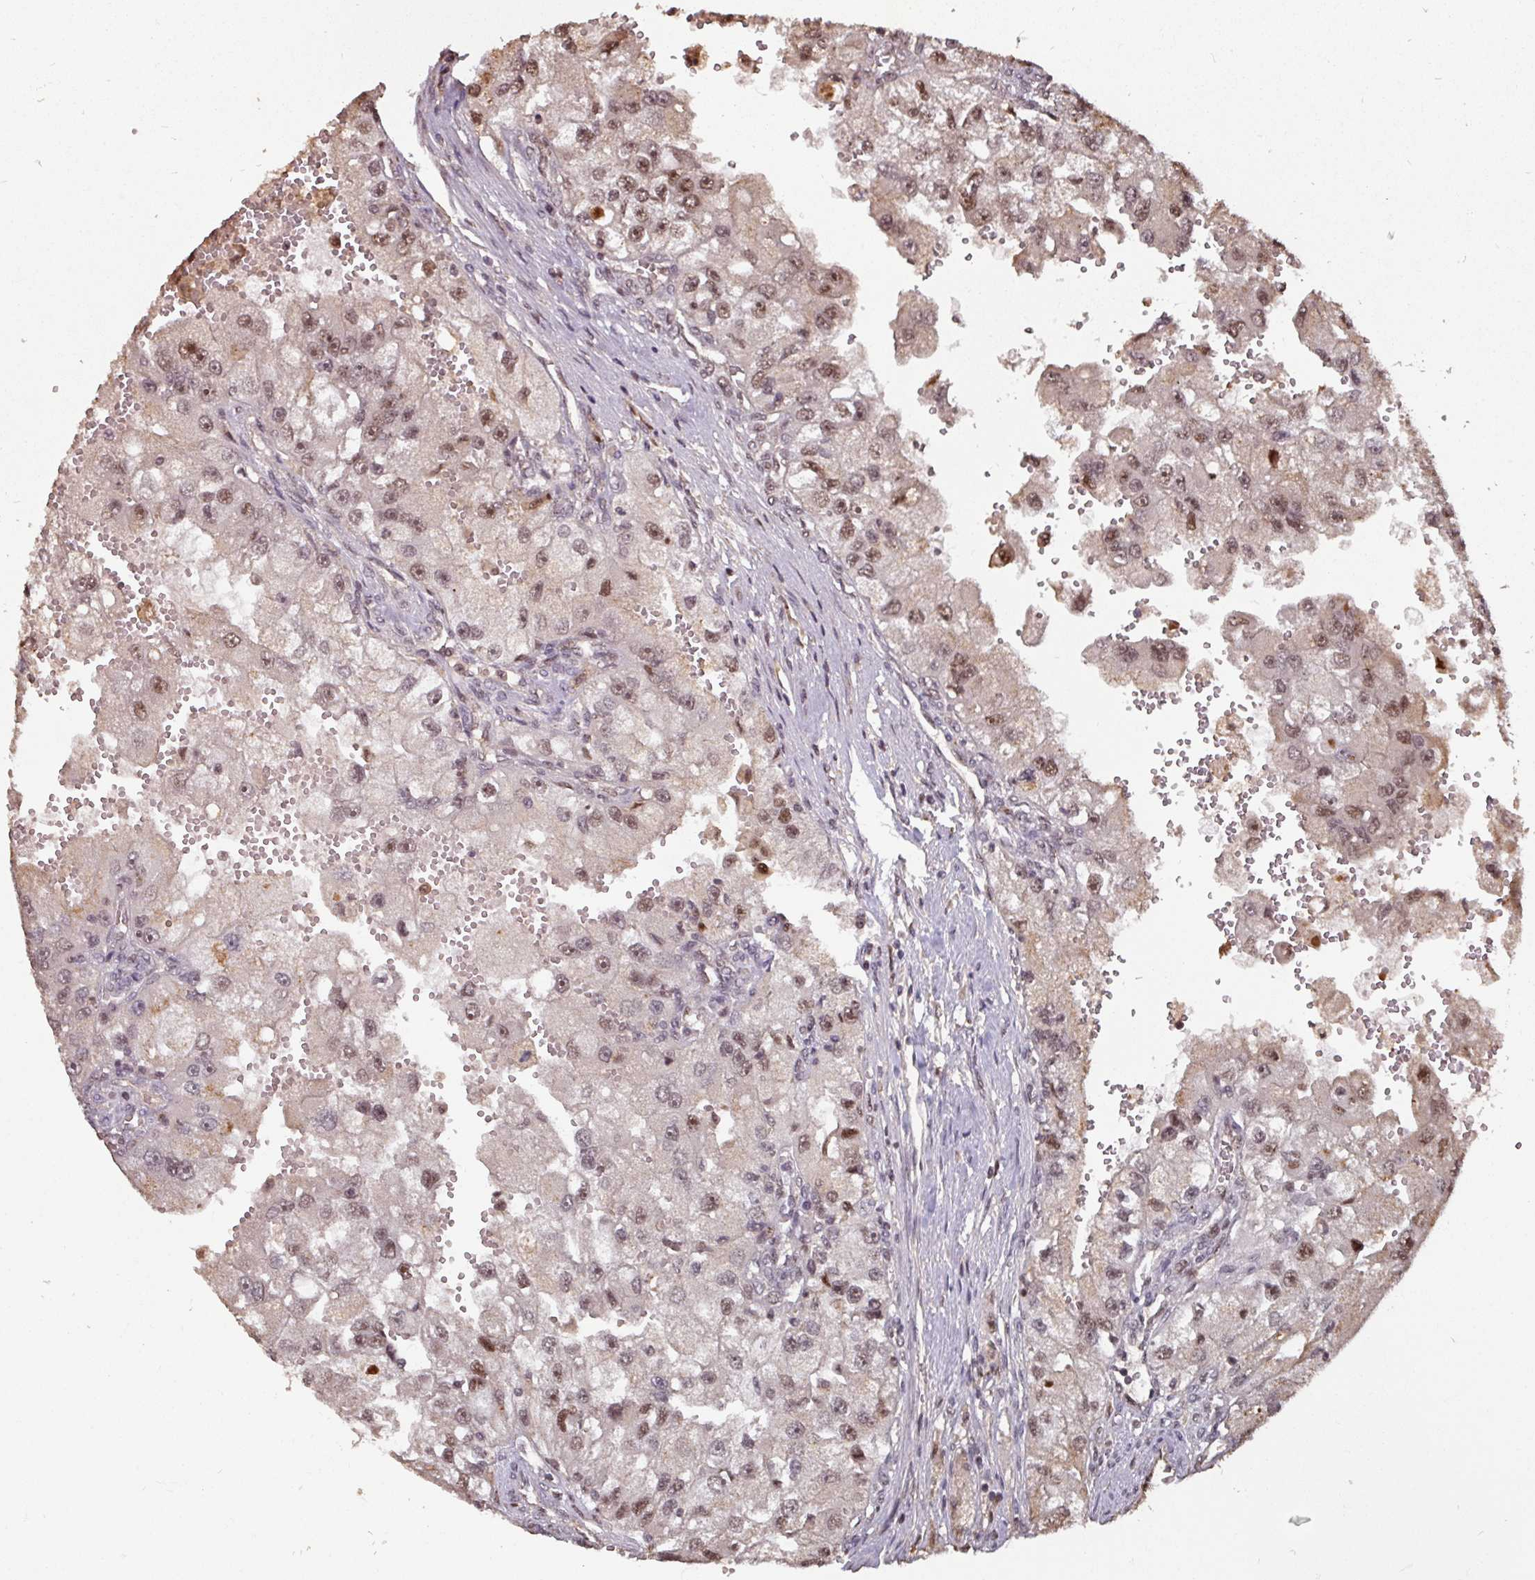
{"staining": {"intensity": "moderate", "quantity": ">75%", "location": "cytoplasmic/membranous,nuclear"}, "tissue": "renal cancer", "cell_type": "Tumor cells", "image_type": "cancer", "snomed": [{"axis": "morphology", "description": "Adenocarcinoma, NOS"}, {"axis": "topography", "description": "Kidney"}], "caption": "DAB immunohistochemical staining of adenocarcinoma (renal) exhibits moderate cytoplasmic/membranous and nuclear protein positivity in about >75% of tumor cells.", "gene": "POLD1", "patient": {"sex": "male", "age": 63}}